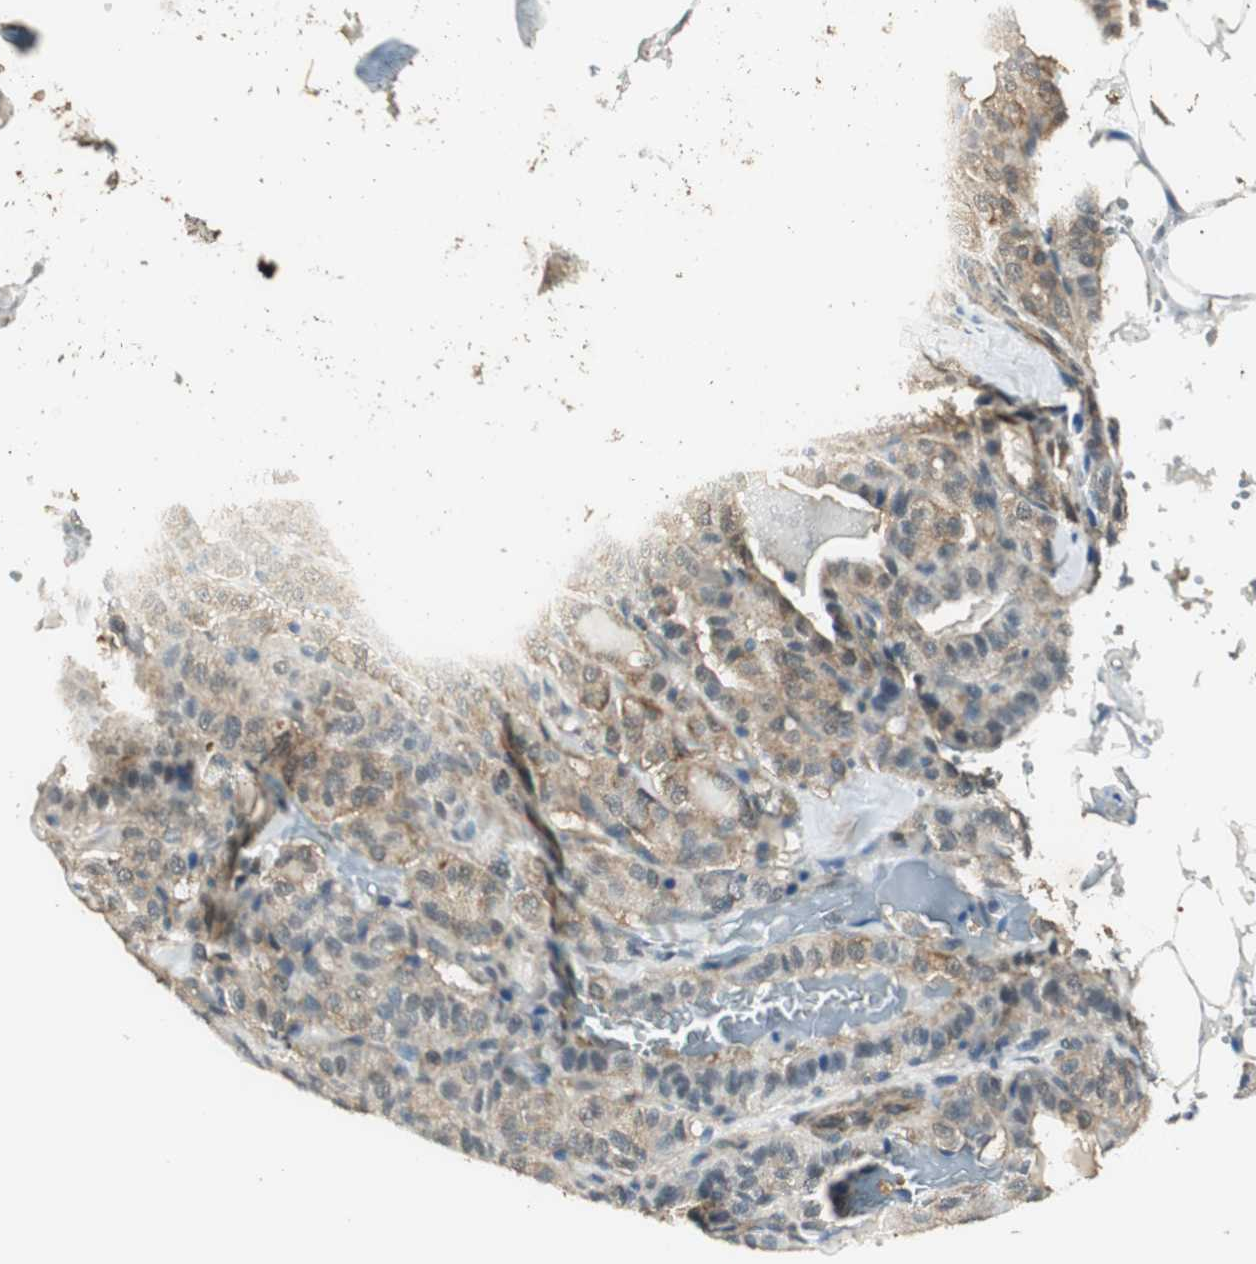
{"staining": {"intensity": "moderate", "quantity": ">75%", "location": "cytoplasmic/membranous"}, "tissue": "thyroid cancer", "cell_type": "Tumor cells", "image_type": "cancer", "snomed": [{"axis": "morphology", "description": "Papillary adenocarcinoma, NOS"}, {"axis": "topography", "description": "Thyroid gland"}], "caption": "Immunohistochemical staining of human thyroid cancer reveals moderate cytoplasmic/membranous protein staining in about >75% of tumor cells.", "gene": "PSMB4", "patient": {"sex": "male", "age": 77}}